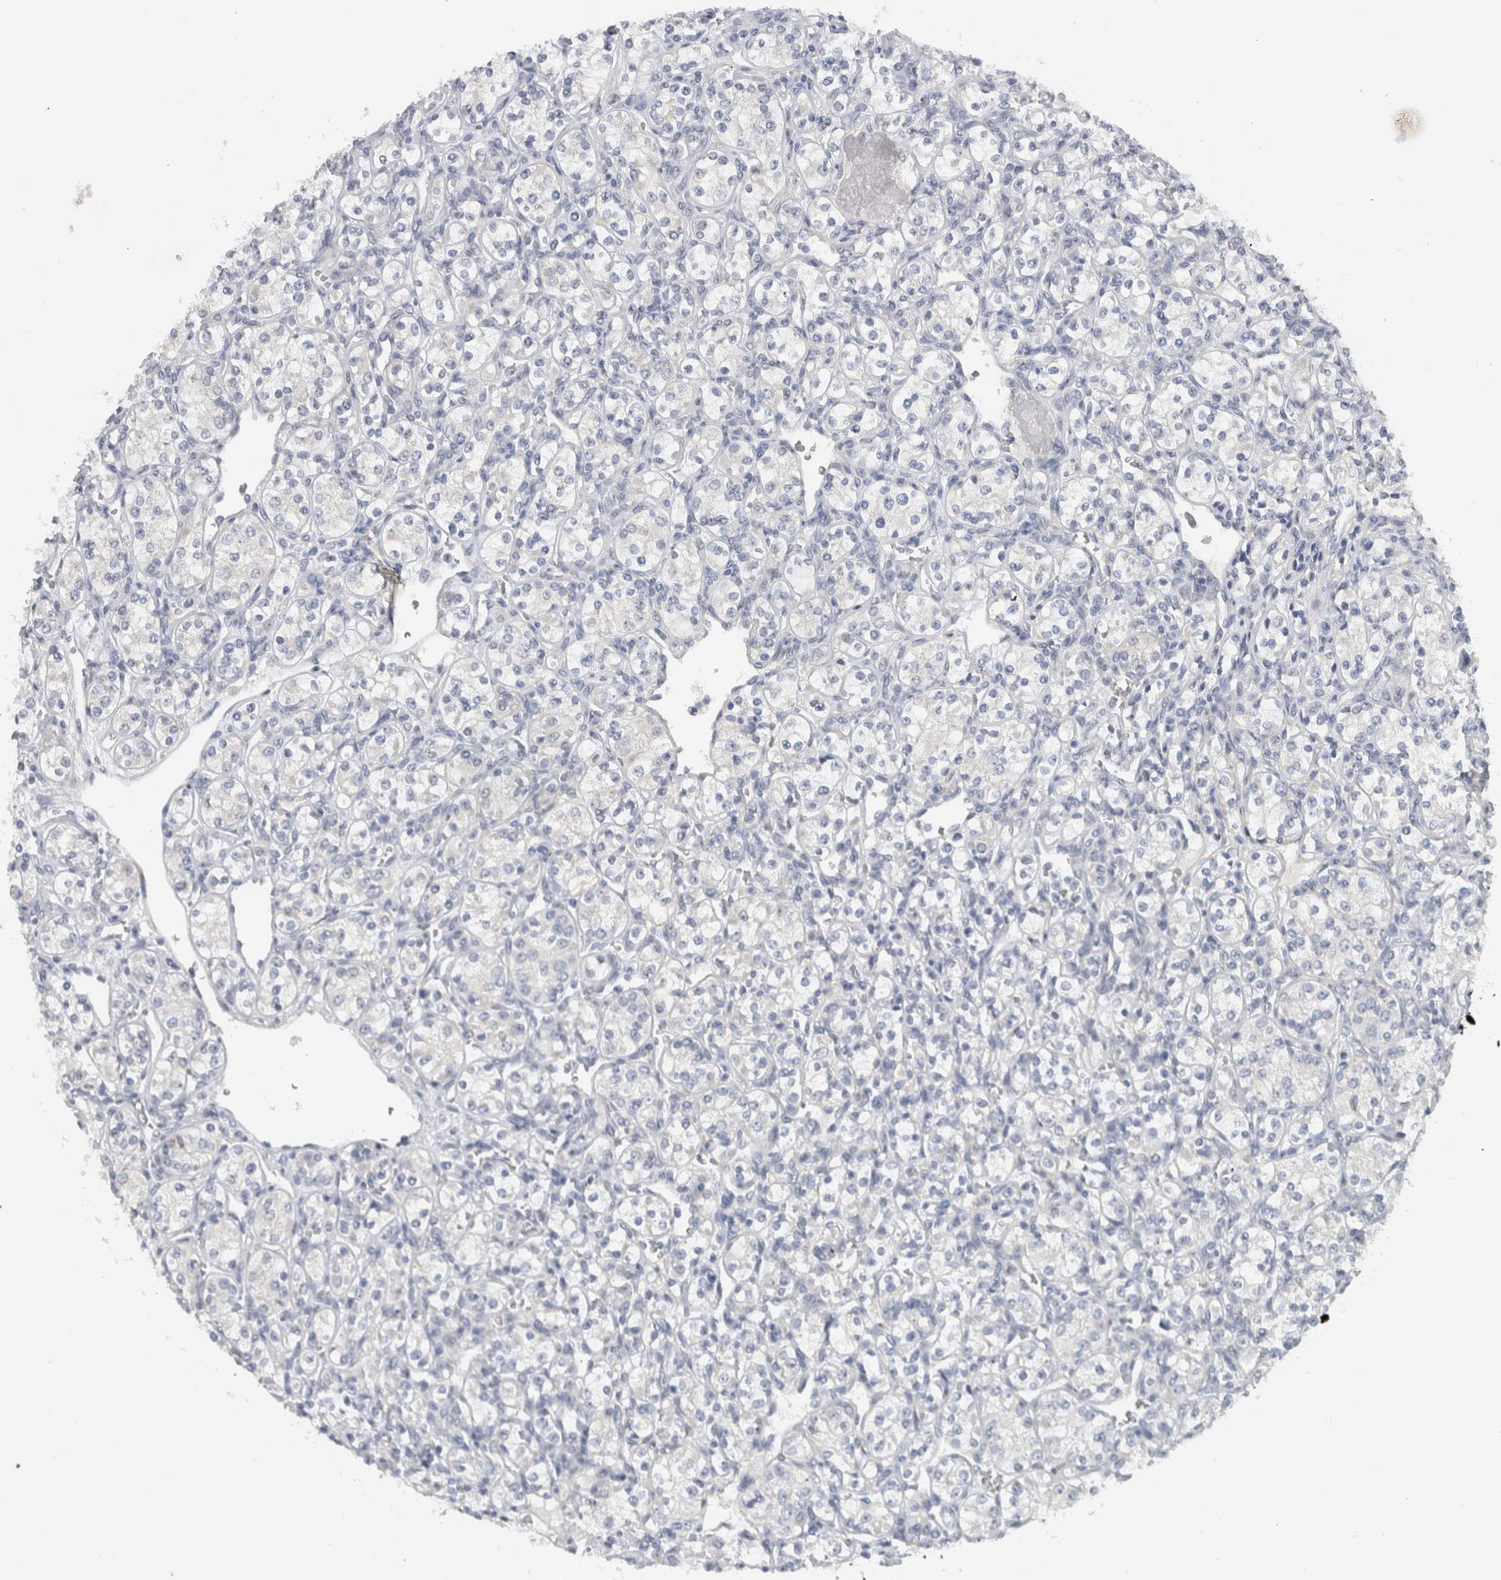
{"staining": {"intensity": "negative", "quantity": "none", "location": "none"}, "tissue": "renal cancer", "cell_type": "Tumor cells", "image_type": "cancer", "snomed": [{"axis": "morphology", "description": "Adenocarcinoma, NOS"}, {"axis": "topography", "description": "Kidney"}], "caption": "Immunohistochemical staining of human adenocarcinoma (renal) reveals no significant expression in tumor cells. Brightfield microscopy of IHC stained with DAB (brown) and hematoxylin (blue), captured at high magnification.", "gene": "MGAT1", "patient": {"sex": "male", "age": 77}}